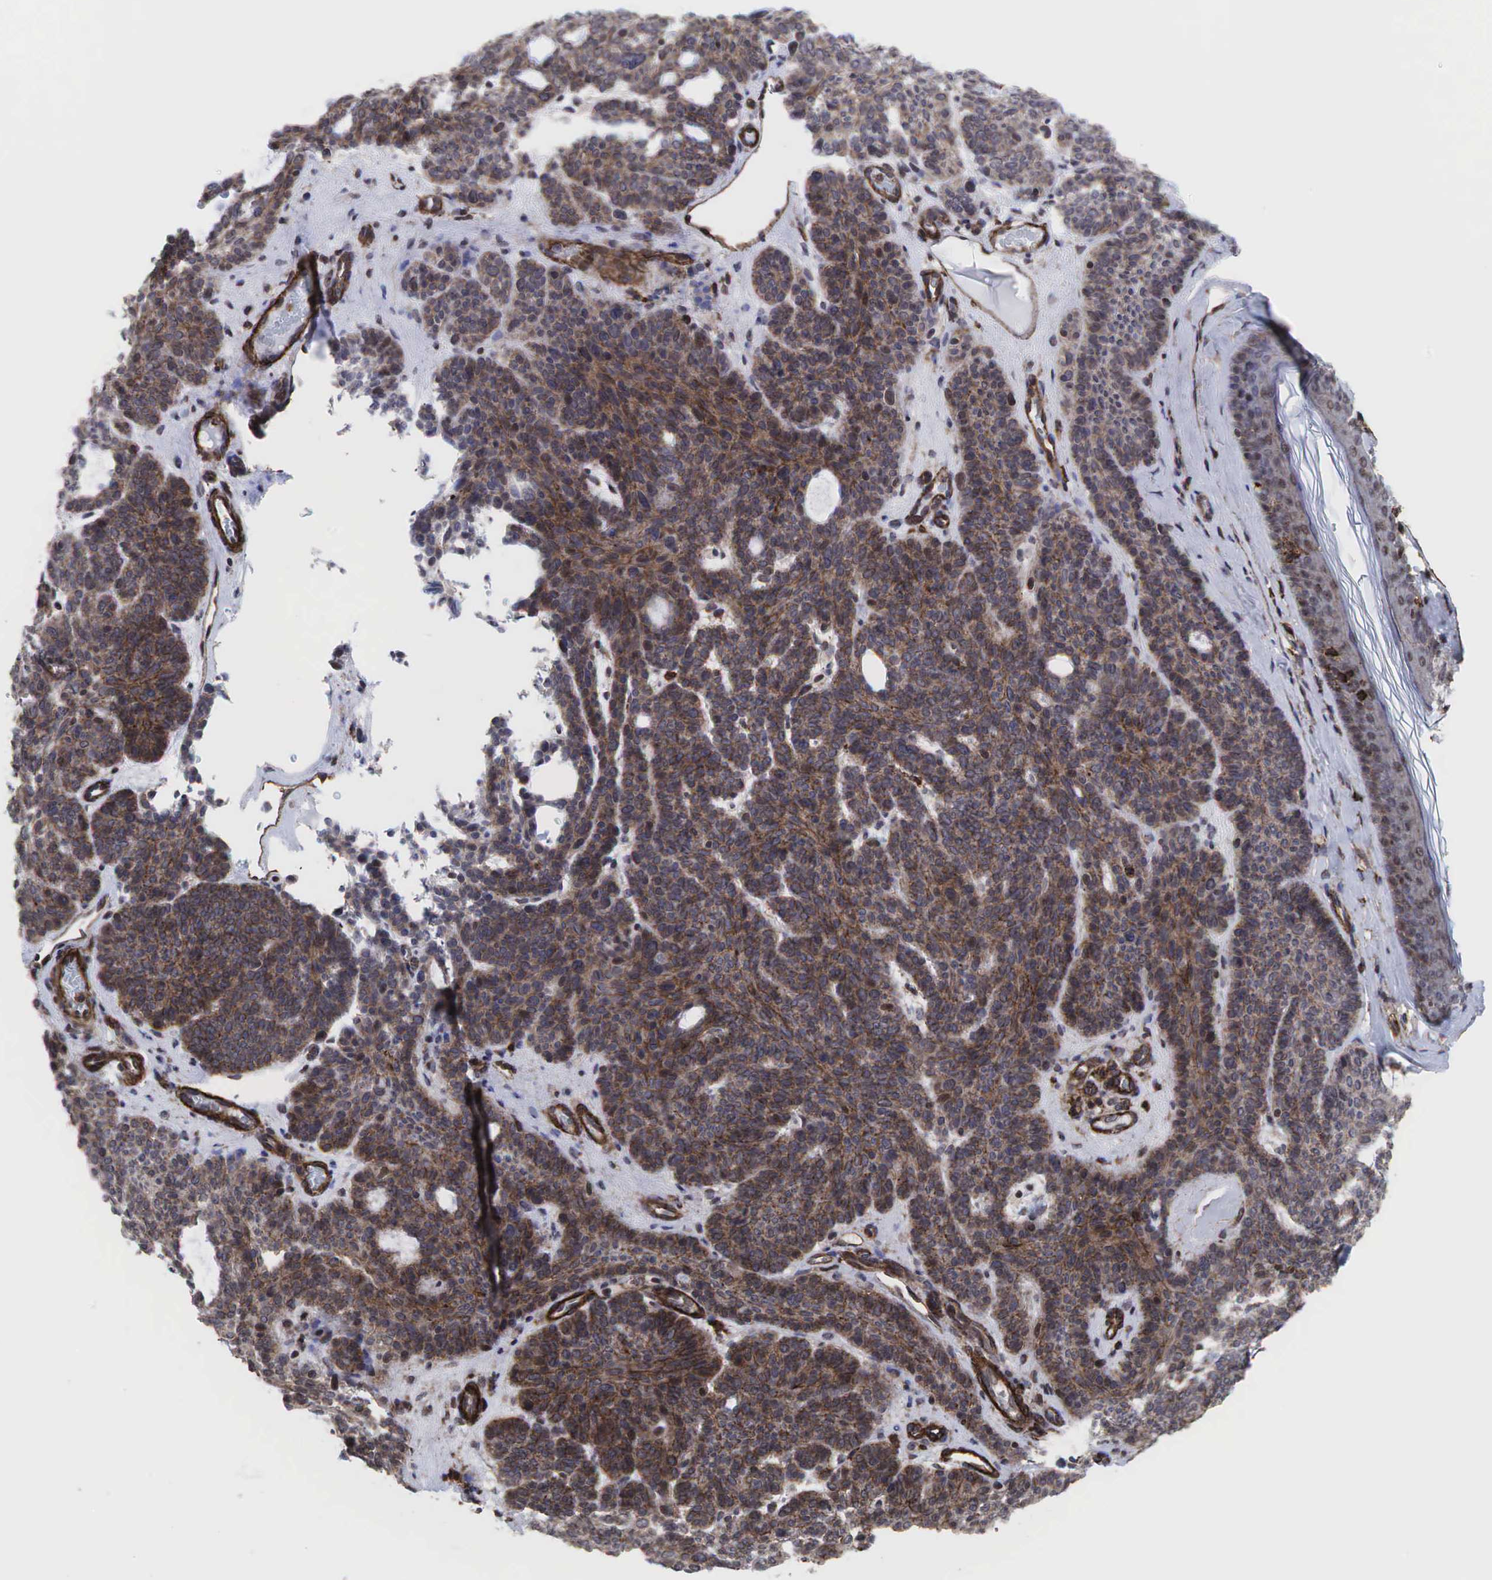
{"staining": {"intensity": "weak", "quantity": ">75%", "location": "cytoplasmic/membranous"}, "tissue": "skin cancer", "cell_type": "Tumor cells", "image_type": "cancer", "snomed": [{"axis": "morphology", "description": "Basal cell carcinoma"}, {"axis": "topography", "description": "Skin"}], "caption": "Skin cancer tissue reveals weak cytoplasmic/membranous staining in approximately >75% of tumor cells", "gene": "GPRASP1", "patient": {"sex": "male", "age": 44}}